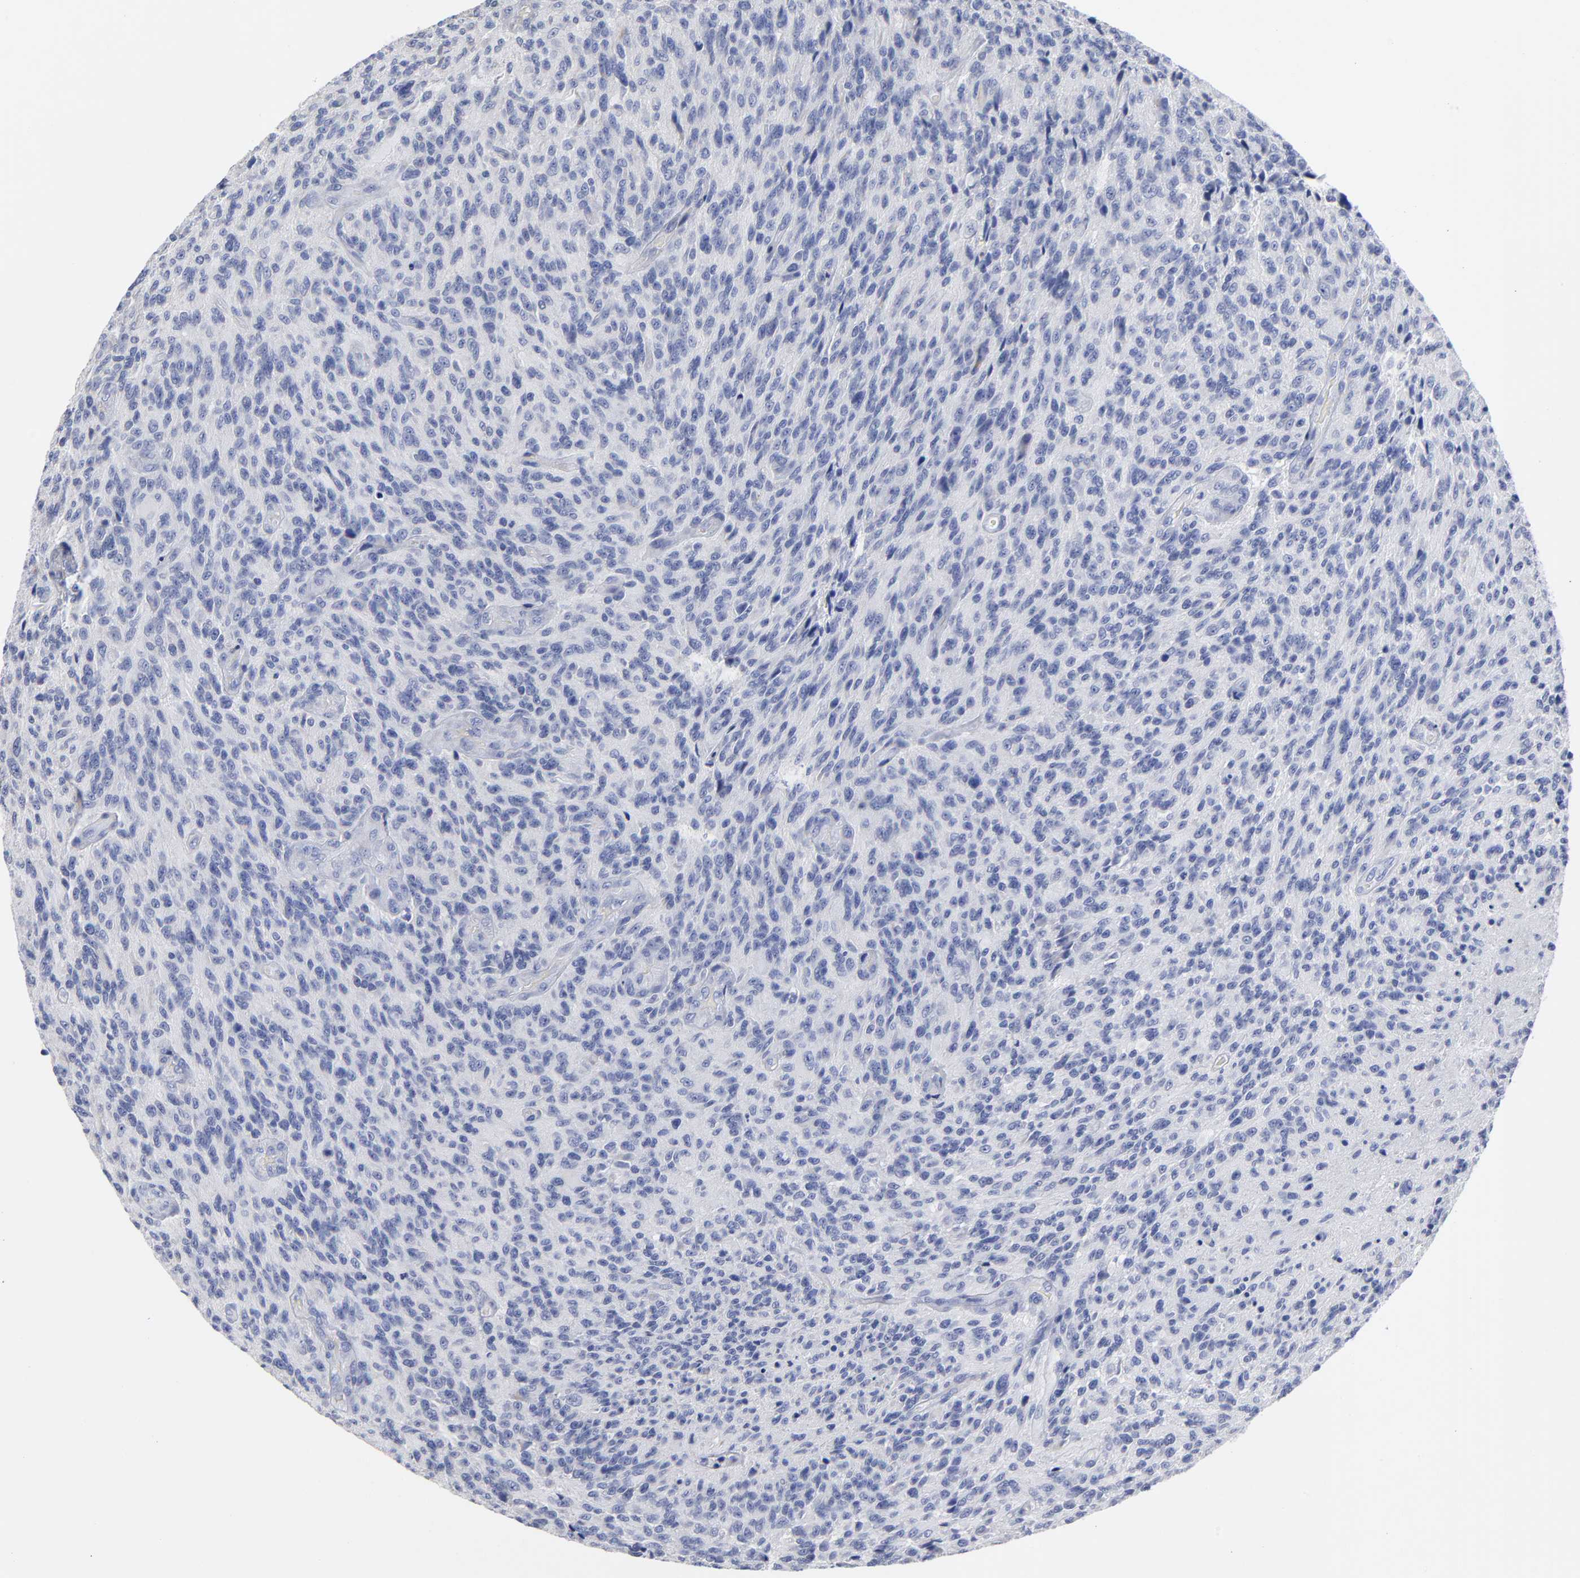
{"staining": {"intensity": "negative", "quantity": "none", "location": "none"}, "tissue": "glioma", "cell_type": "Tumor cells", "image_type": "cancer", "snomed": [{"axis": "morphology", "description": "Normal tissue, NOS"}, {"axis": "morphology", "description": "Glioma, malignant, High grade"}, {"axis": "topography", "description": "Cerebral cortex"}], "caption": "High magnification brightfield microscopy of malignant high-grade glioma stained with DAB (brown) and counterstained with hematoxylin (blue): tumor cells show no significant expression.", "gene": "PTP4A1", "patient": {"sex": "male", "age": 56}}